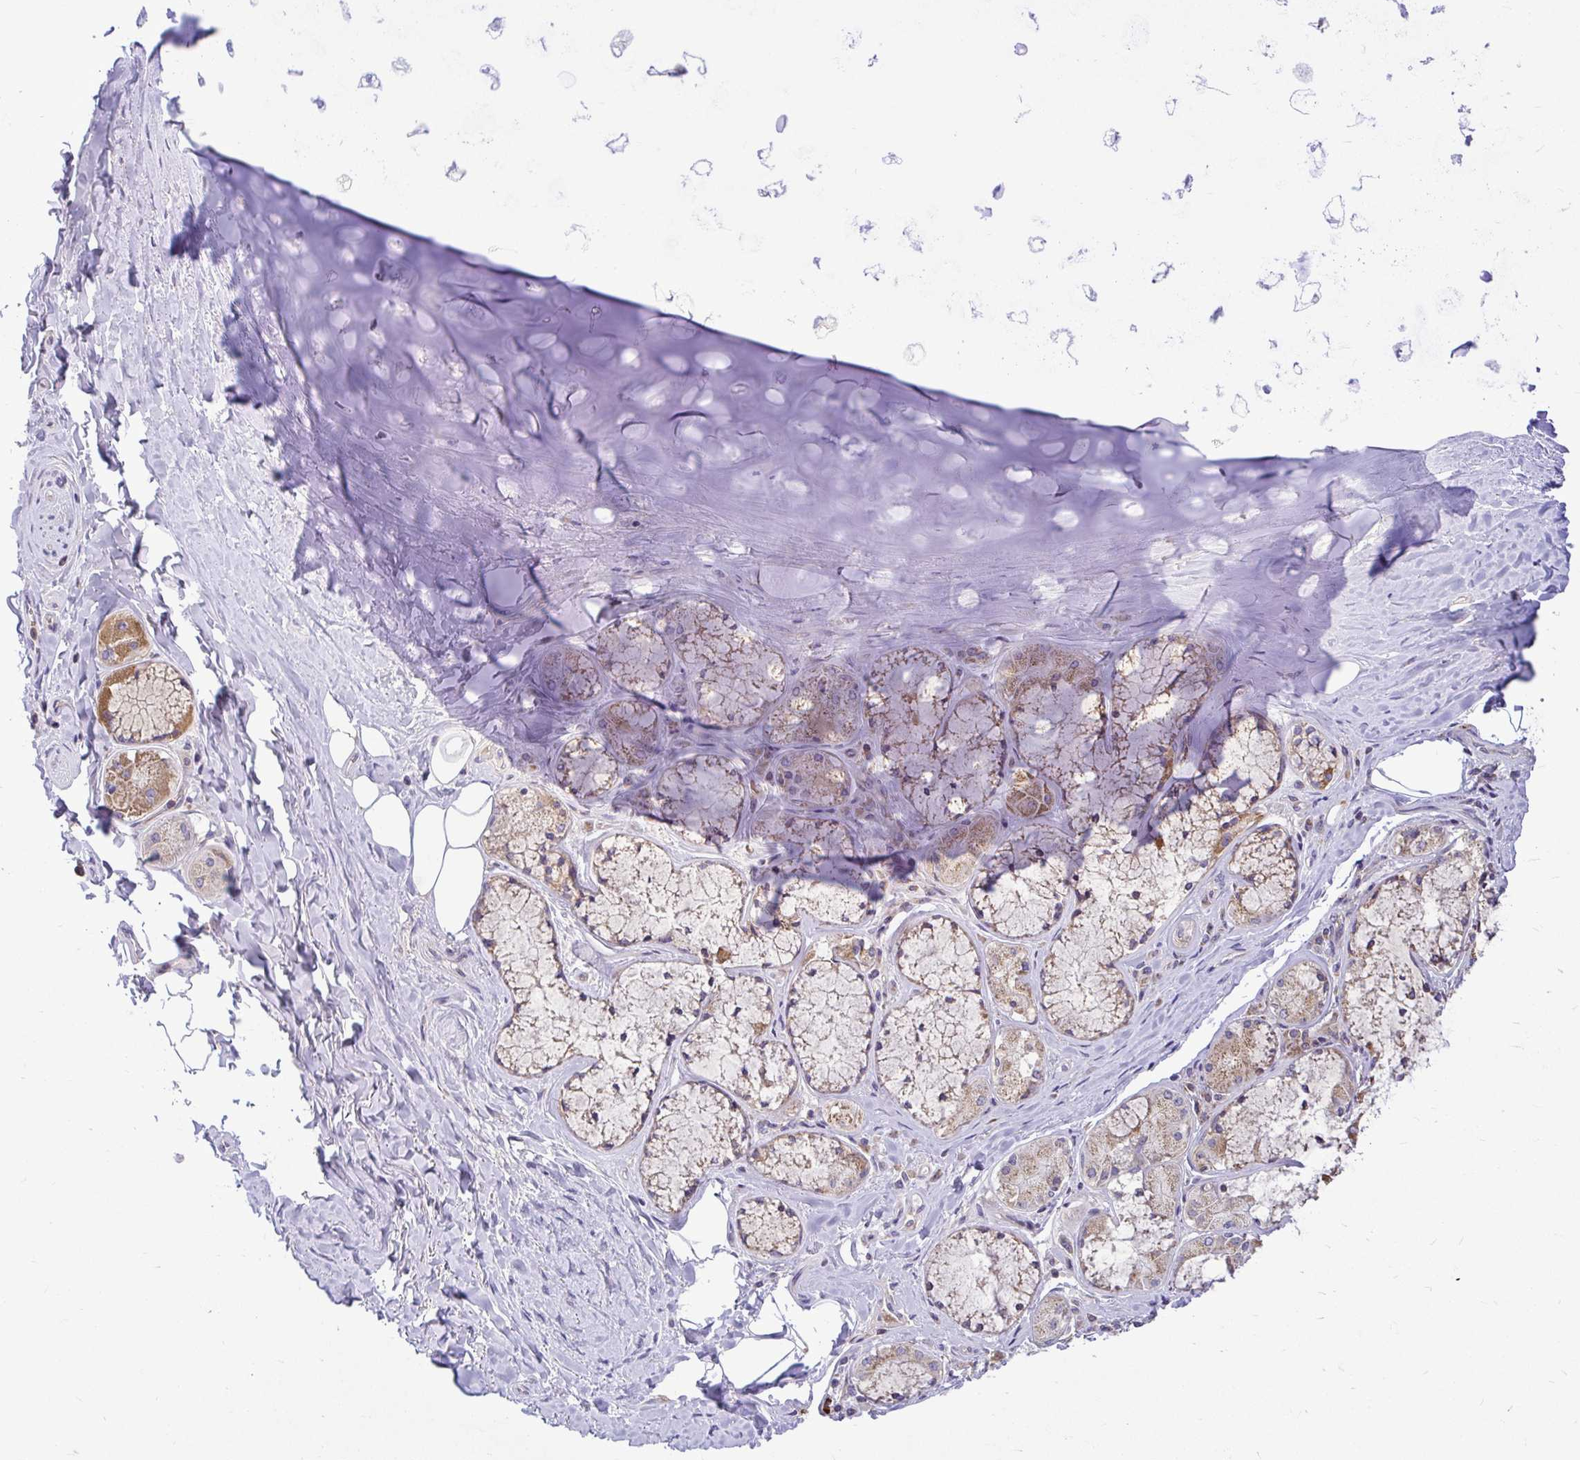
{"staining": {"intensity": "negative", "quantity": "none", "location": "none"}, "tissue": "adipose tissue", "cell_type": "Adipocytes", "image_type": "normal", "snomed": [{"axis": "morphology", "description": "Normal tissue, NOS"}, {"axis": "topography", "description": "Cartilage tissue"}, {"axis": "topography", "description": "Bronchus"}], "caption": "Protein analysis of normal adipose tissue demonstrates no significant staining in adipocytes. The staining was performed using DAB (3,3'-diaminobenzidine) to visualize the protein expression in brown, while the nuclei were stained in blue with hematoxylin (Magnification: 20x).", "gene": "VTI1B", "patient": {"sex": "male", "age": 64}}